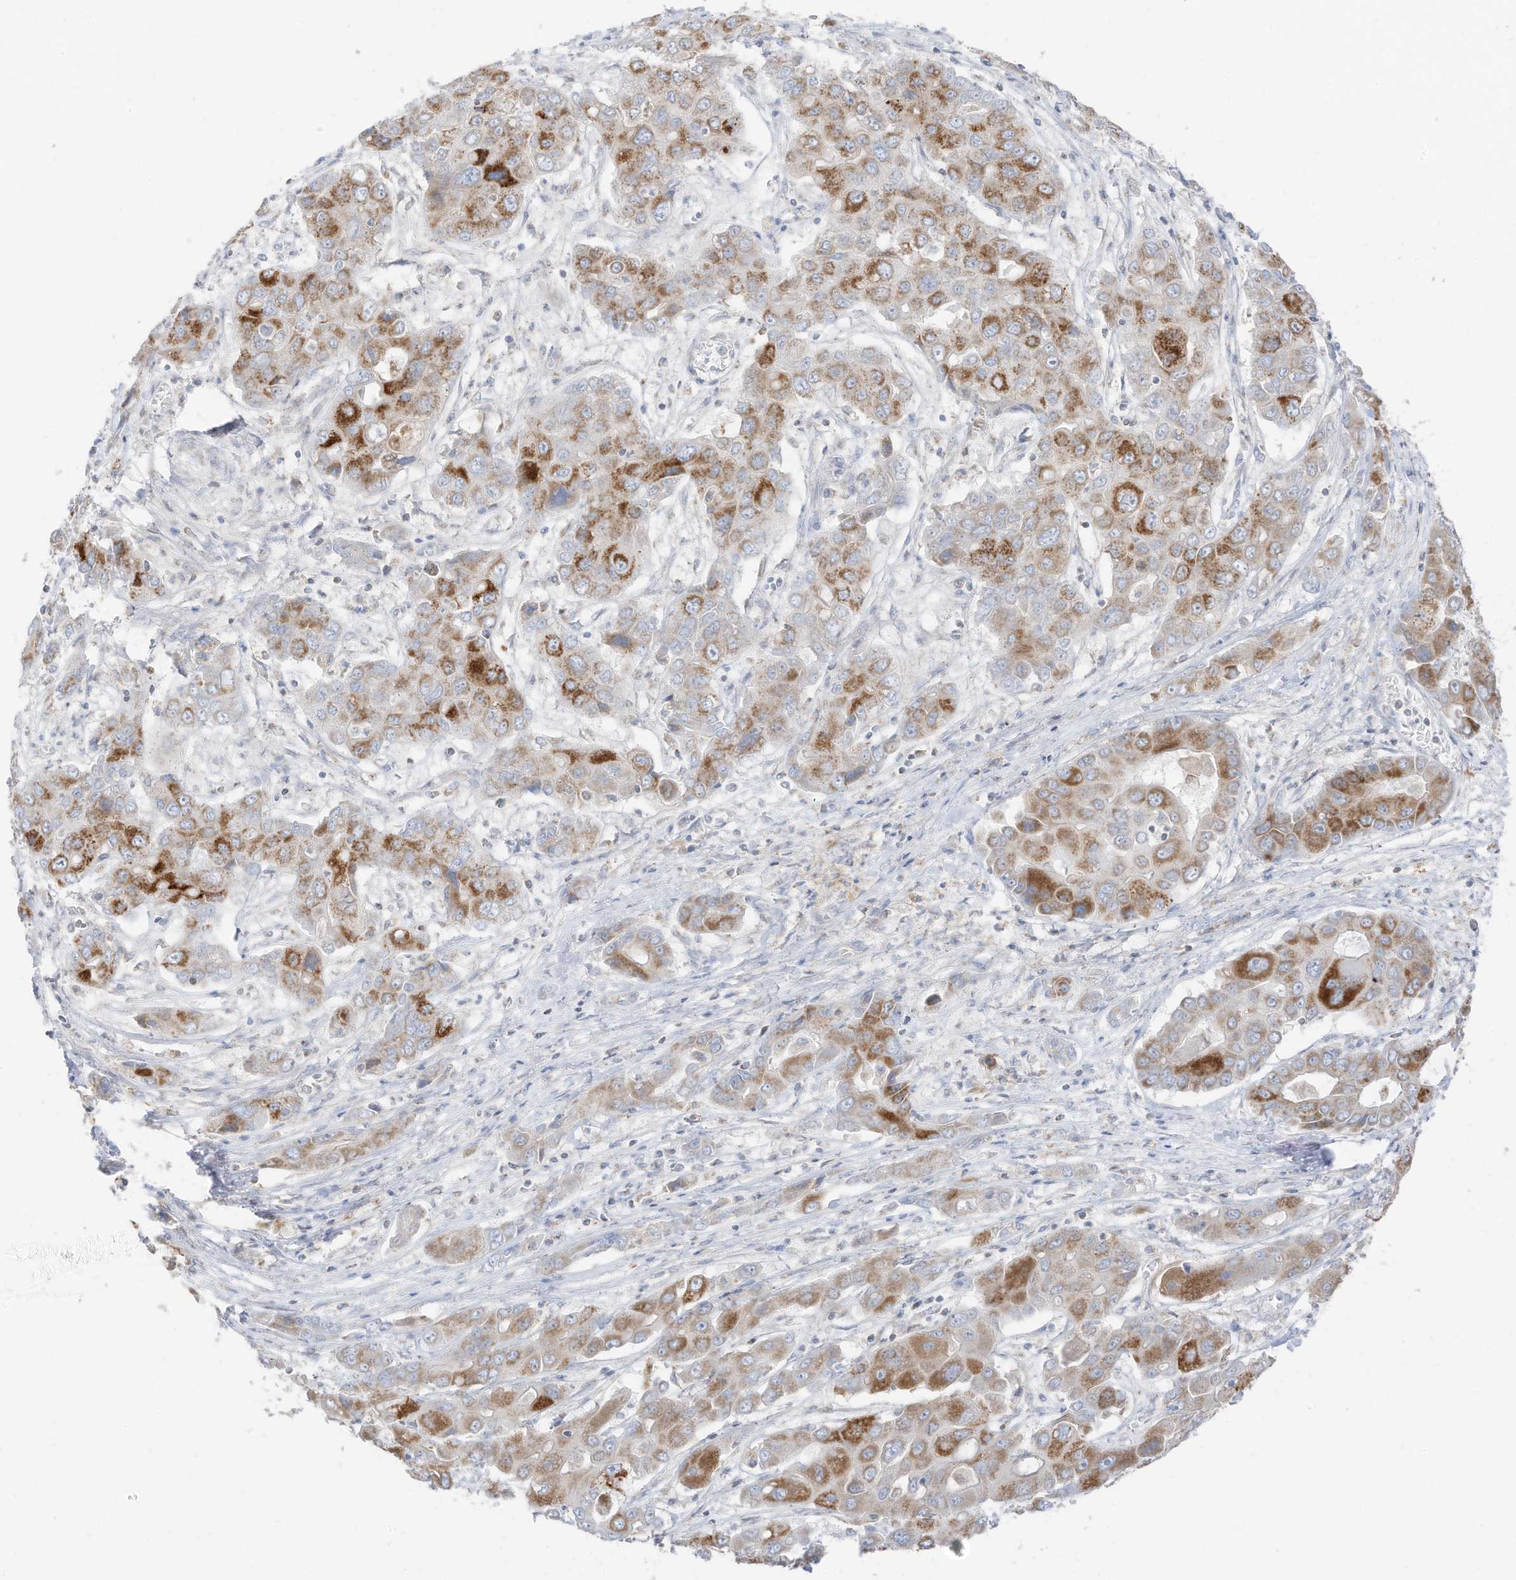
{"staining": {"intensity": "moderate", "quantity": ">75%", "location": "cytoplasmic/membranous"}, "tissue": "liver cancer", "cell_type": "Tumor cells", "image_type": "cancer", "snomed": [{"axis": "morphology", "description": "Cholangiocarcinoma"}, {"axis": "topography", "description": "Liver"}], "caption": "Approximately >75% of tumor cells in human liver cancer display moderate cytoplasmic/membranous protein staining as visualized by brown immunohistochemical staining.", "gene": "ETHE1", "patient": {"sex": "male", "age": 67}}